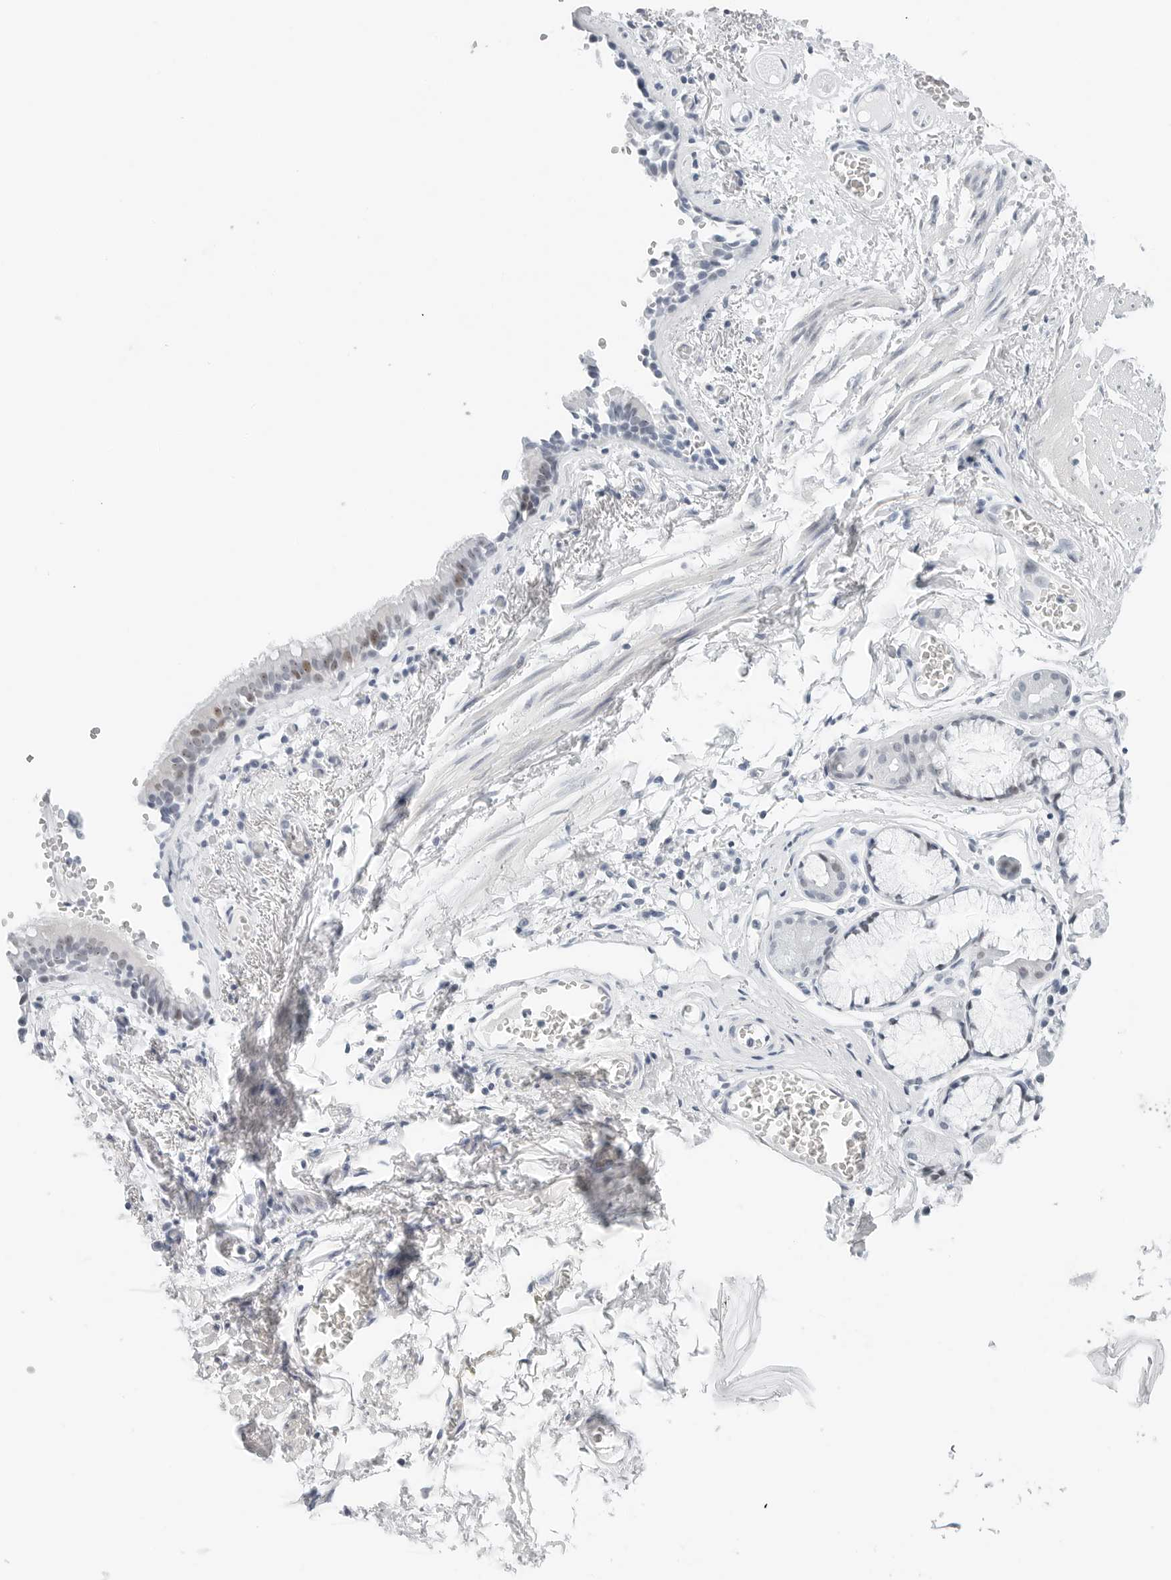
{"staining": {"intensity": "moderate", "quantity": "<25%", "location": "nuclear"}, "tissue": "bronchus", "cell_type": "Respiratory epithelial cells", "image_type": "normal", "snomed": [{"axis": "morphology", "description": "Normal tissue, NOS"}, {"axis": "topography", "description": "Bronchus"}, {"axis": "topography", "description": "Lung"}], "caption": "High-magnification brightfield microscopy of unremarkable bronchus stained with DAB (brown) and counterstained with hematoxylin (blue). respiratory epithelial cells exhibit moderate nuclear expression is seen in about<25% of cells. Ihc stains the protein in brown and the nuclei are stained blue.", "gene": "NTMT2", "patient": {"sex": "male", "age": 56}}